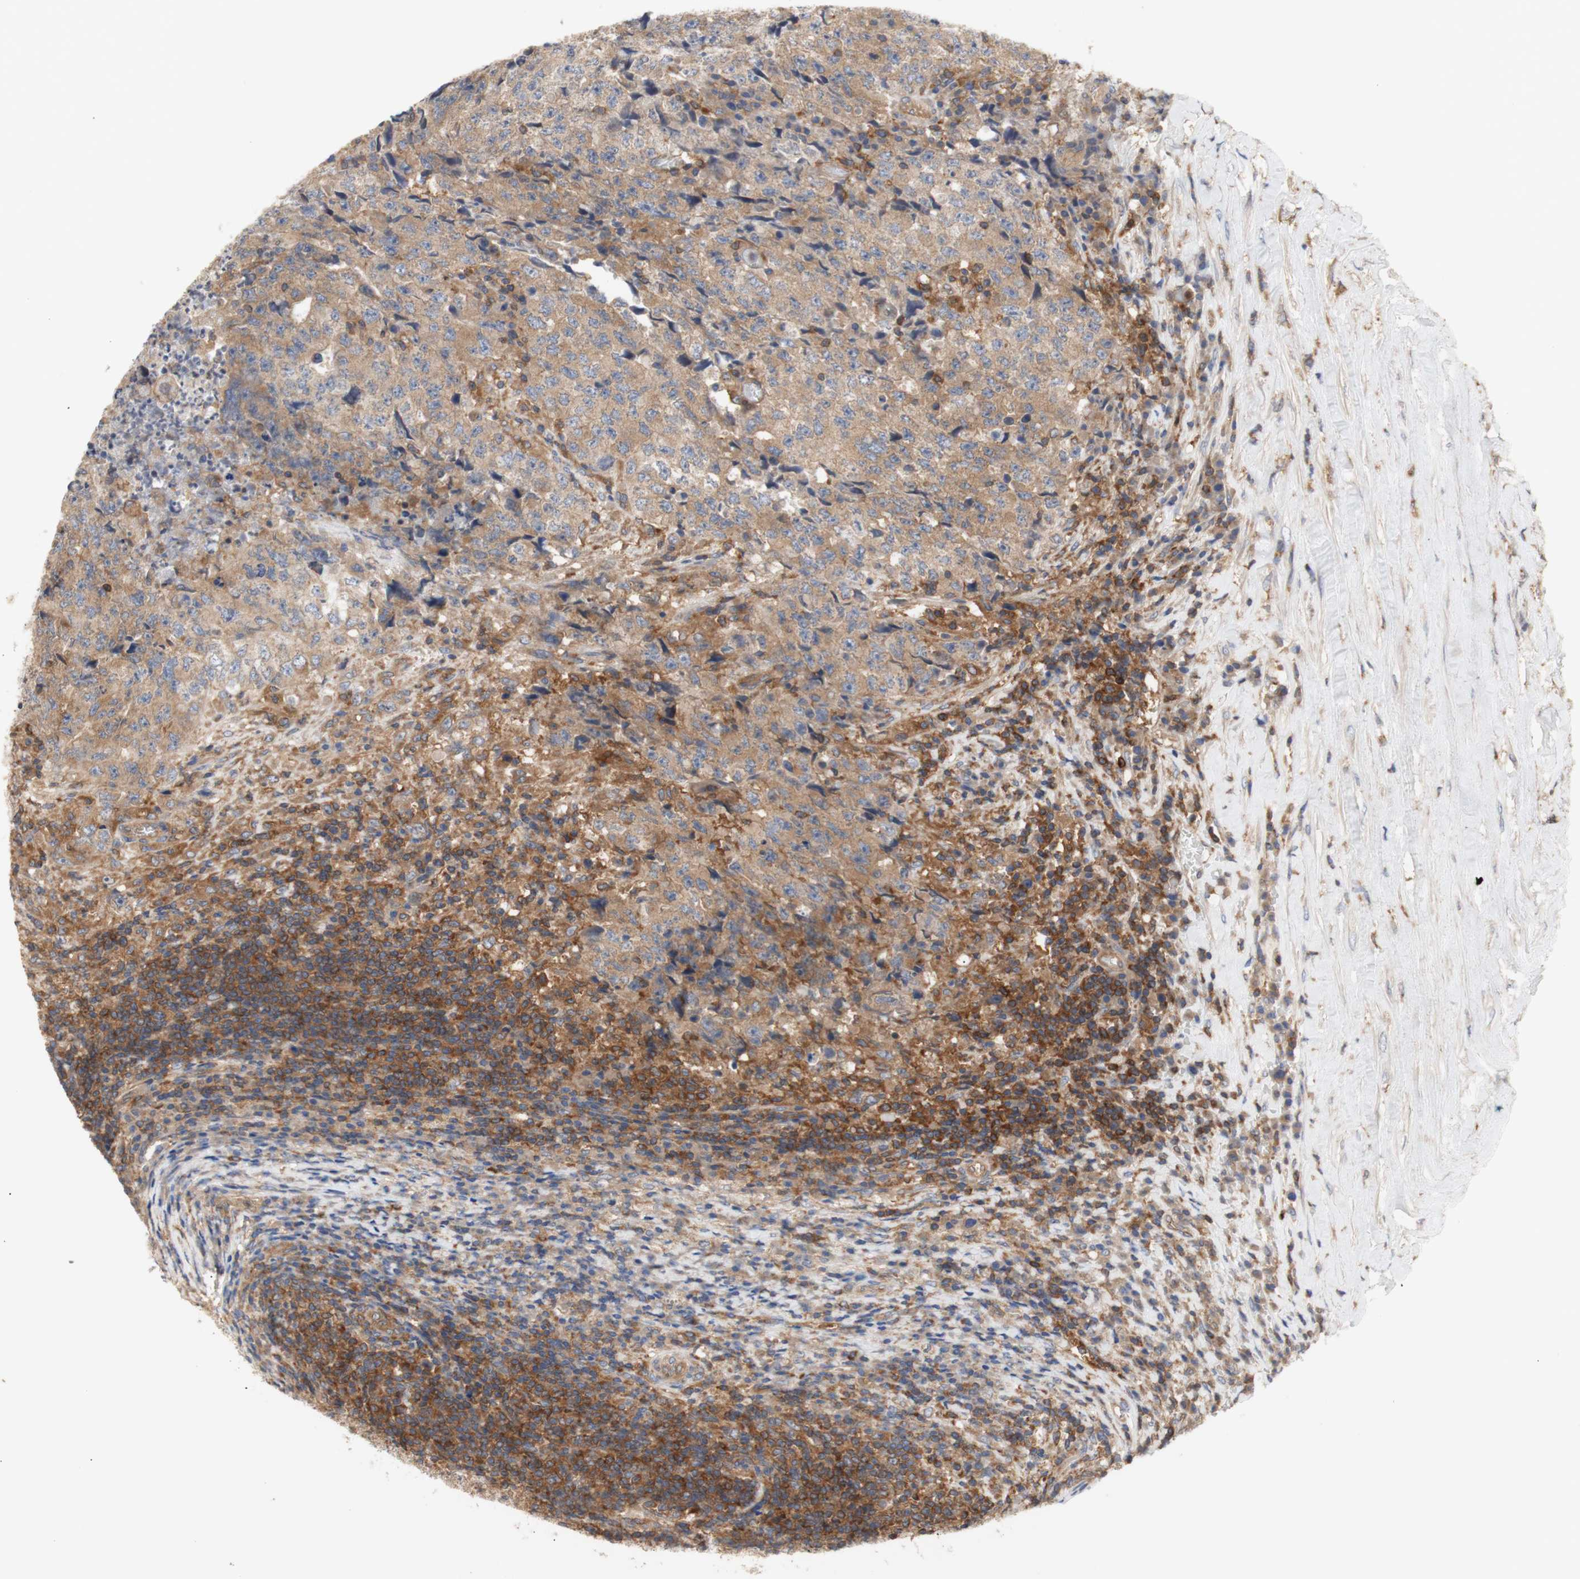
{"staining": {"intensity": "moderate", "quantity": ">75%", "location": "cytoplasmic/membranous"}, "tissue": "testis cancer", "cell_type": "Tumor cells", "image_type": "cancer", "snomed": [{"axis": "morphology", "description": "Necrosis, NOS"}, {"axis": "morphology", "description": "Carcinoma, Embryonal, NOS"}, {"axis": "topography", "description": "Testis"}], "caption": "Immunohistochemistry (IHC) photomicrograph of embryonal carcinoma (testis) stained for a protein (brown), which shows medium levels of moderate cytoplasmic/membranous positivity in approximately >75% of tumor cells.", "gene": "IKBKG", "patient": {"sex": "male", "age": 19}}